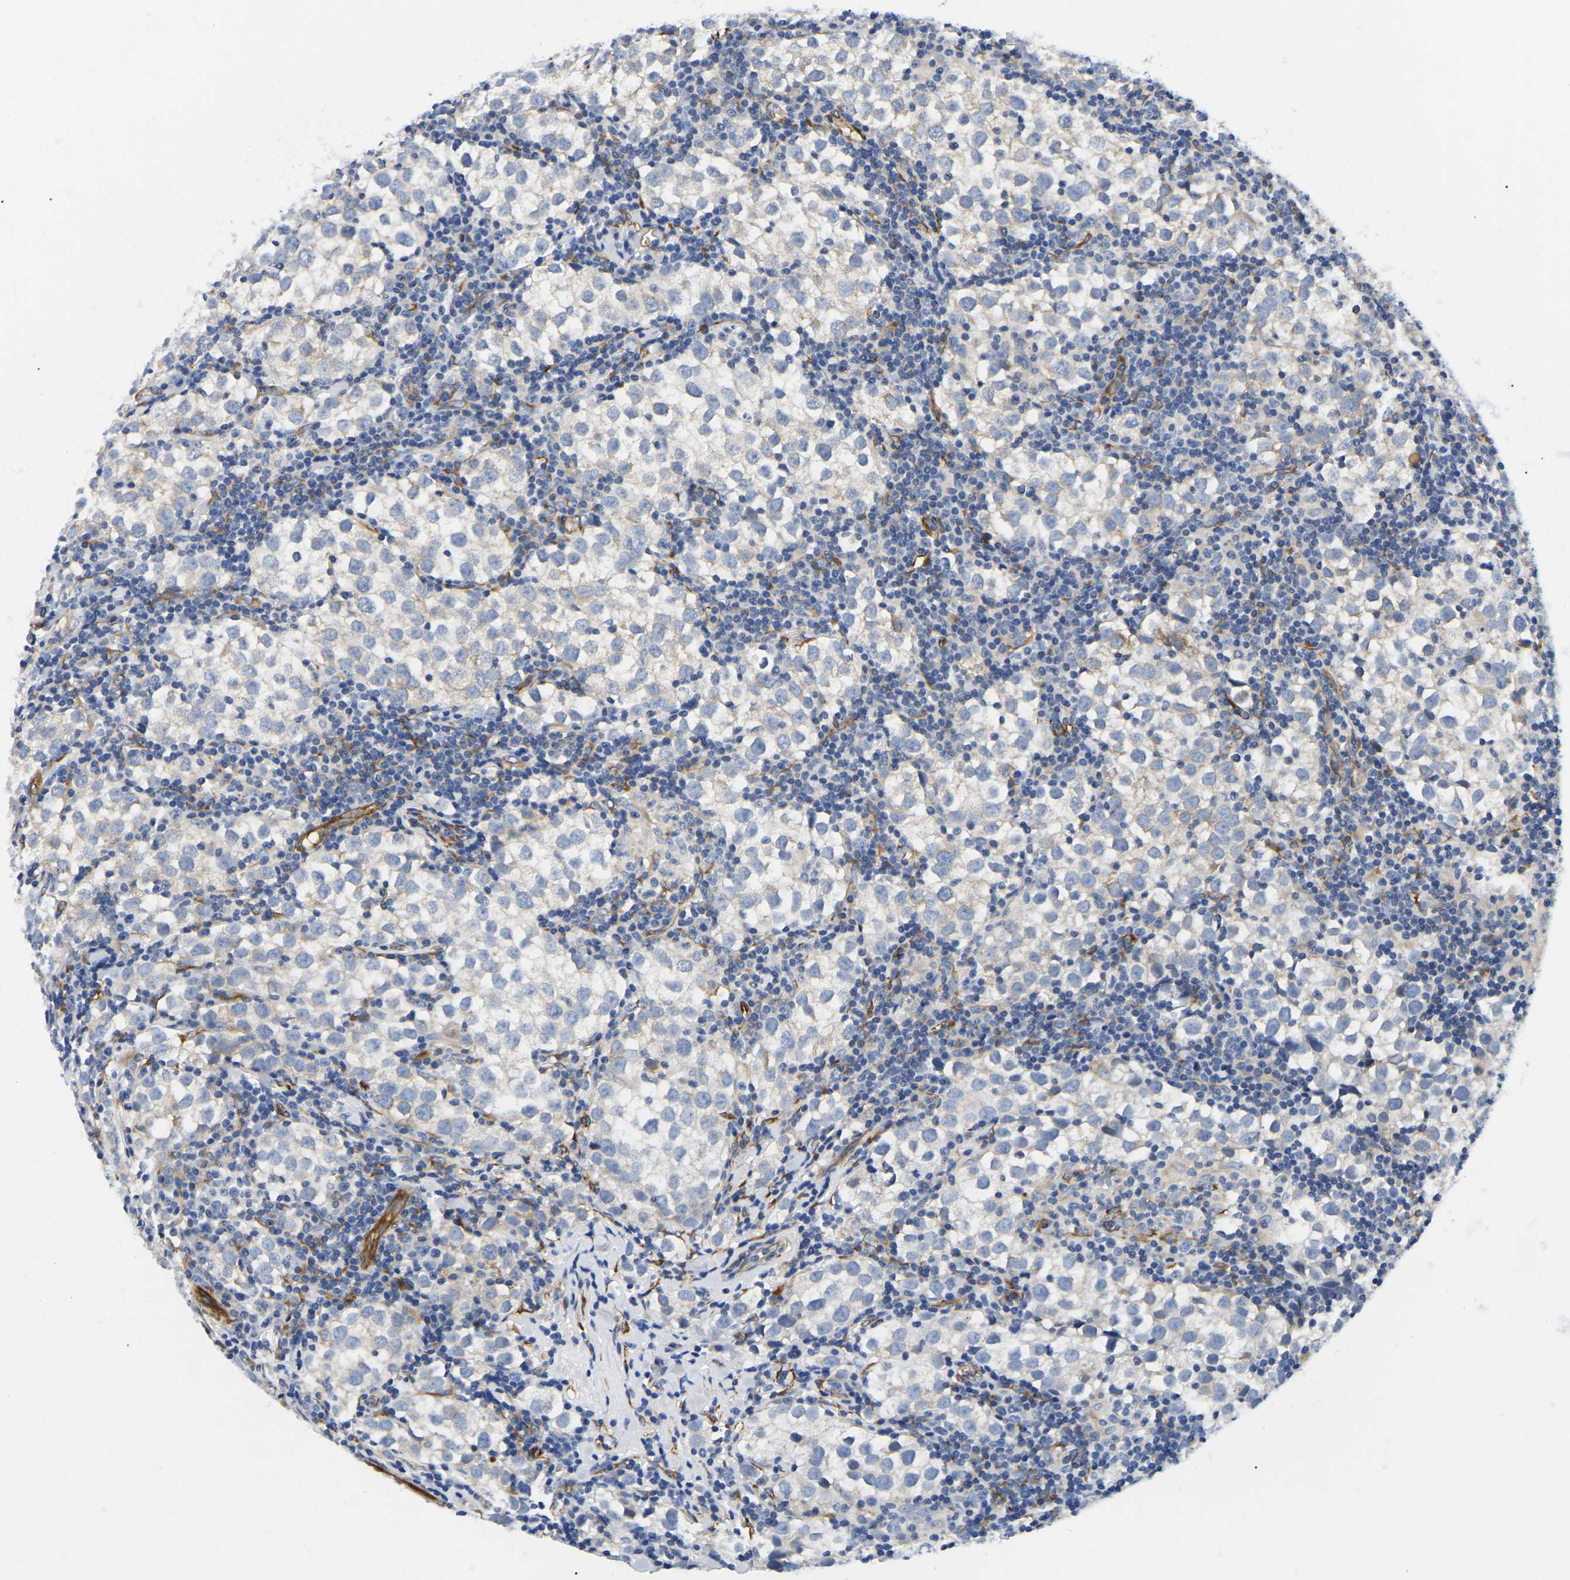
{"staining": {"intensity": "negative", "quantity": "none", "location": "none"}, "tissue": "testis cancer", "cell_type": "Tumor cells", "image_type": "cancer", "snomed": [{"axis": "morphology", "description": "Seminoma, NOS"}, {"axis": "morphology", "description": "Carcinoma, Embryonal, NOS"}, {"axis": "topography", "description": "Testis"}], "caption": "Immunohistochemistry of human embryonal carcinoma (testis) reveals no positivity in tumor cells.", "gene": "DUSP8", "patient": {"sex": "male", "age": 36}}